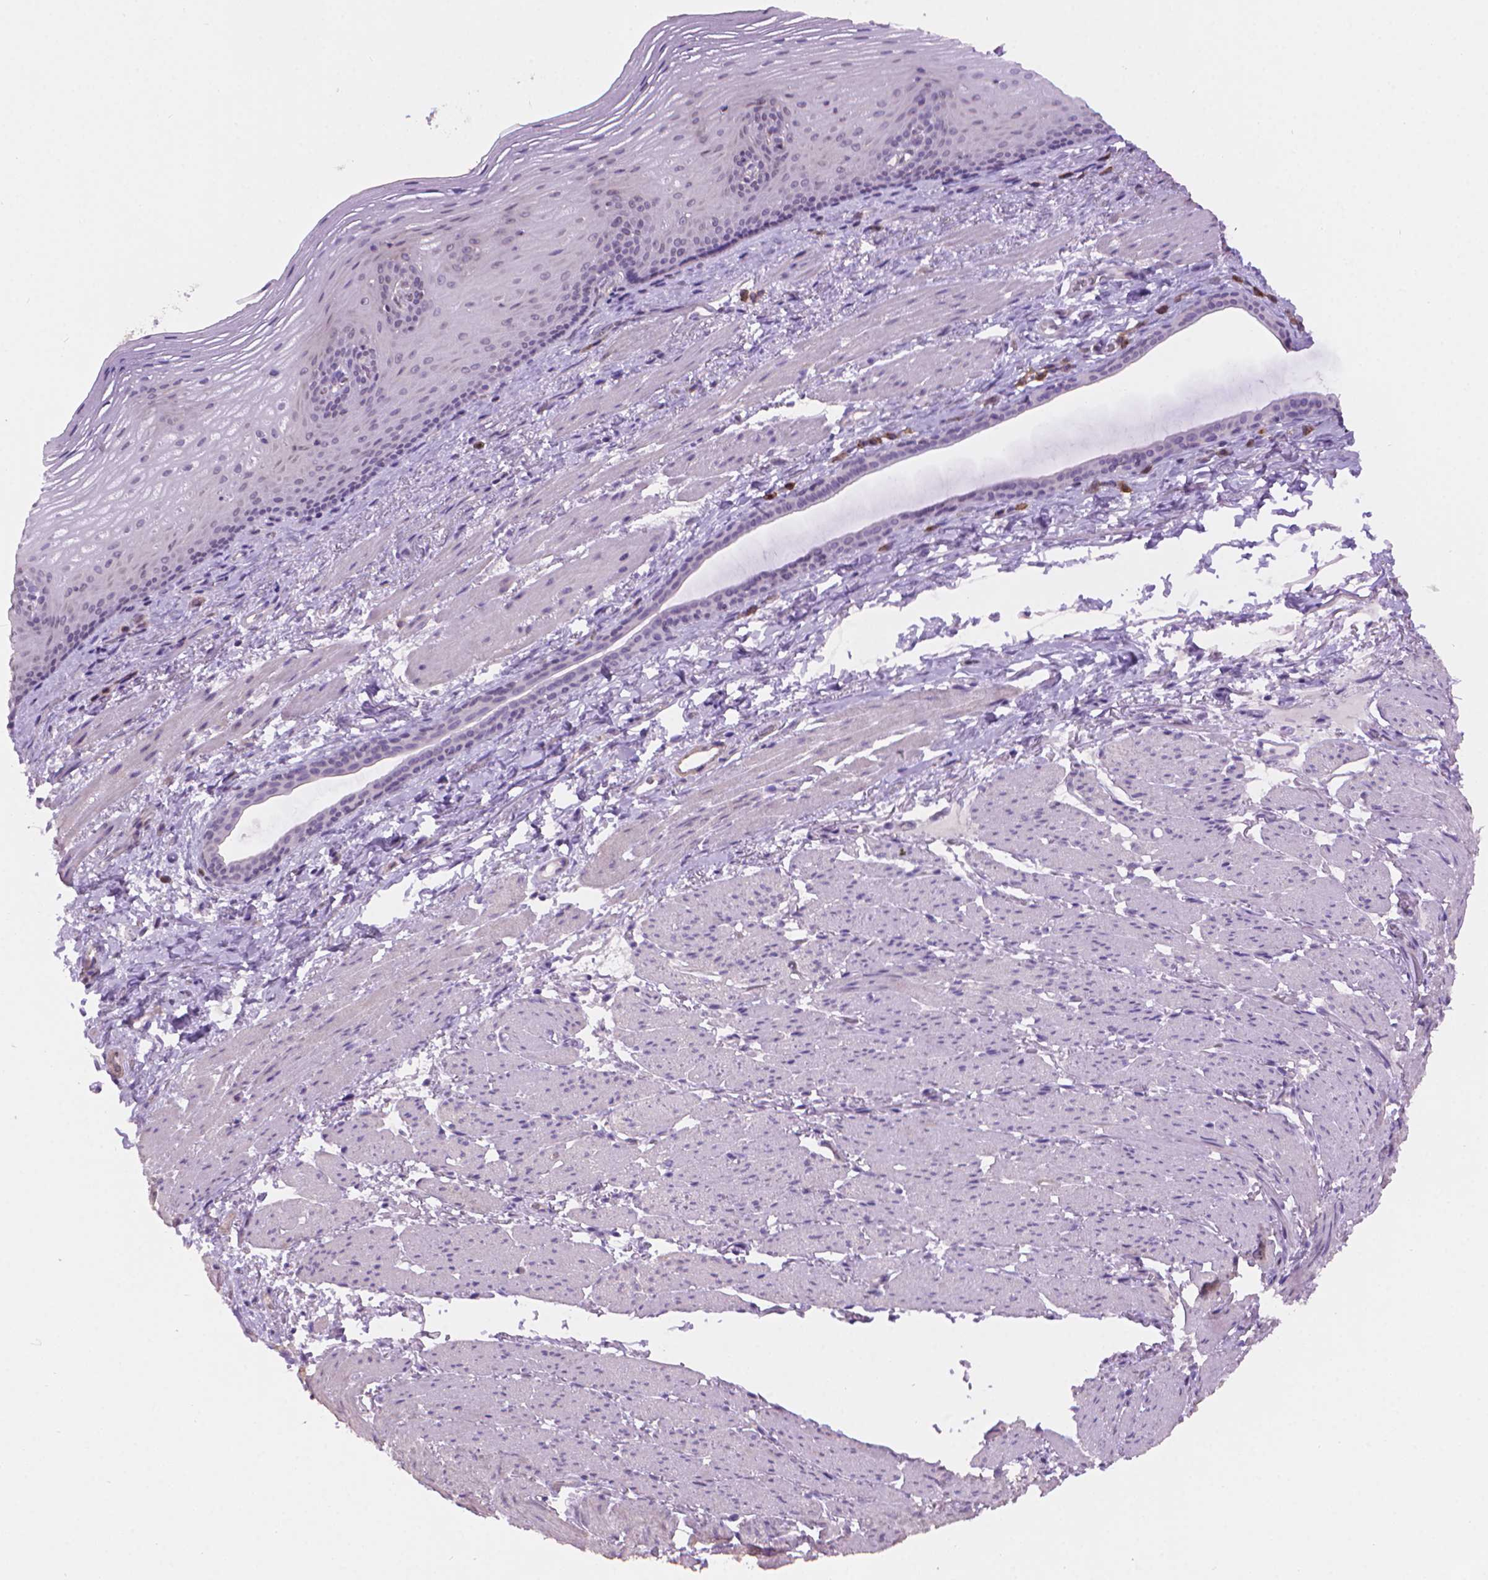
{"staining": {"intensity": "weak", "quantity": "<25%", "location": "nuclear"}, "tissue": "esophagus", "cell_type": "Squamous epithelial cells", "image_type": "normal", "snomed": [{"axis": "morphology", "description": "Normal tissue, NOS"}, {"axis": "topography", "description": "Esophagus"}], "caption": "Unremarkable esophagus was stained to show a protein in brown. There is no significant expression in squamous epithelial cells. Brightfield microscopy of IHC stained with DAB (brown) and hematoxylin (blue), captured at high magnification.", "gene": "TMEM184A", "patient": {"sex": "male", "age": 76}}